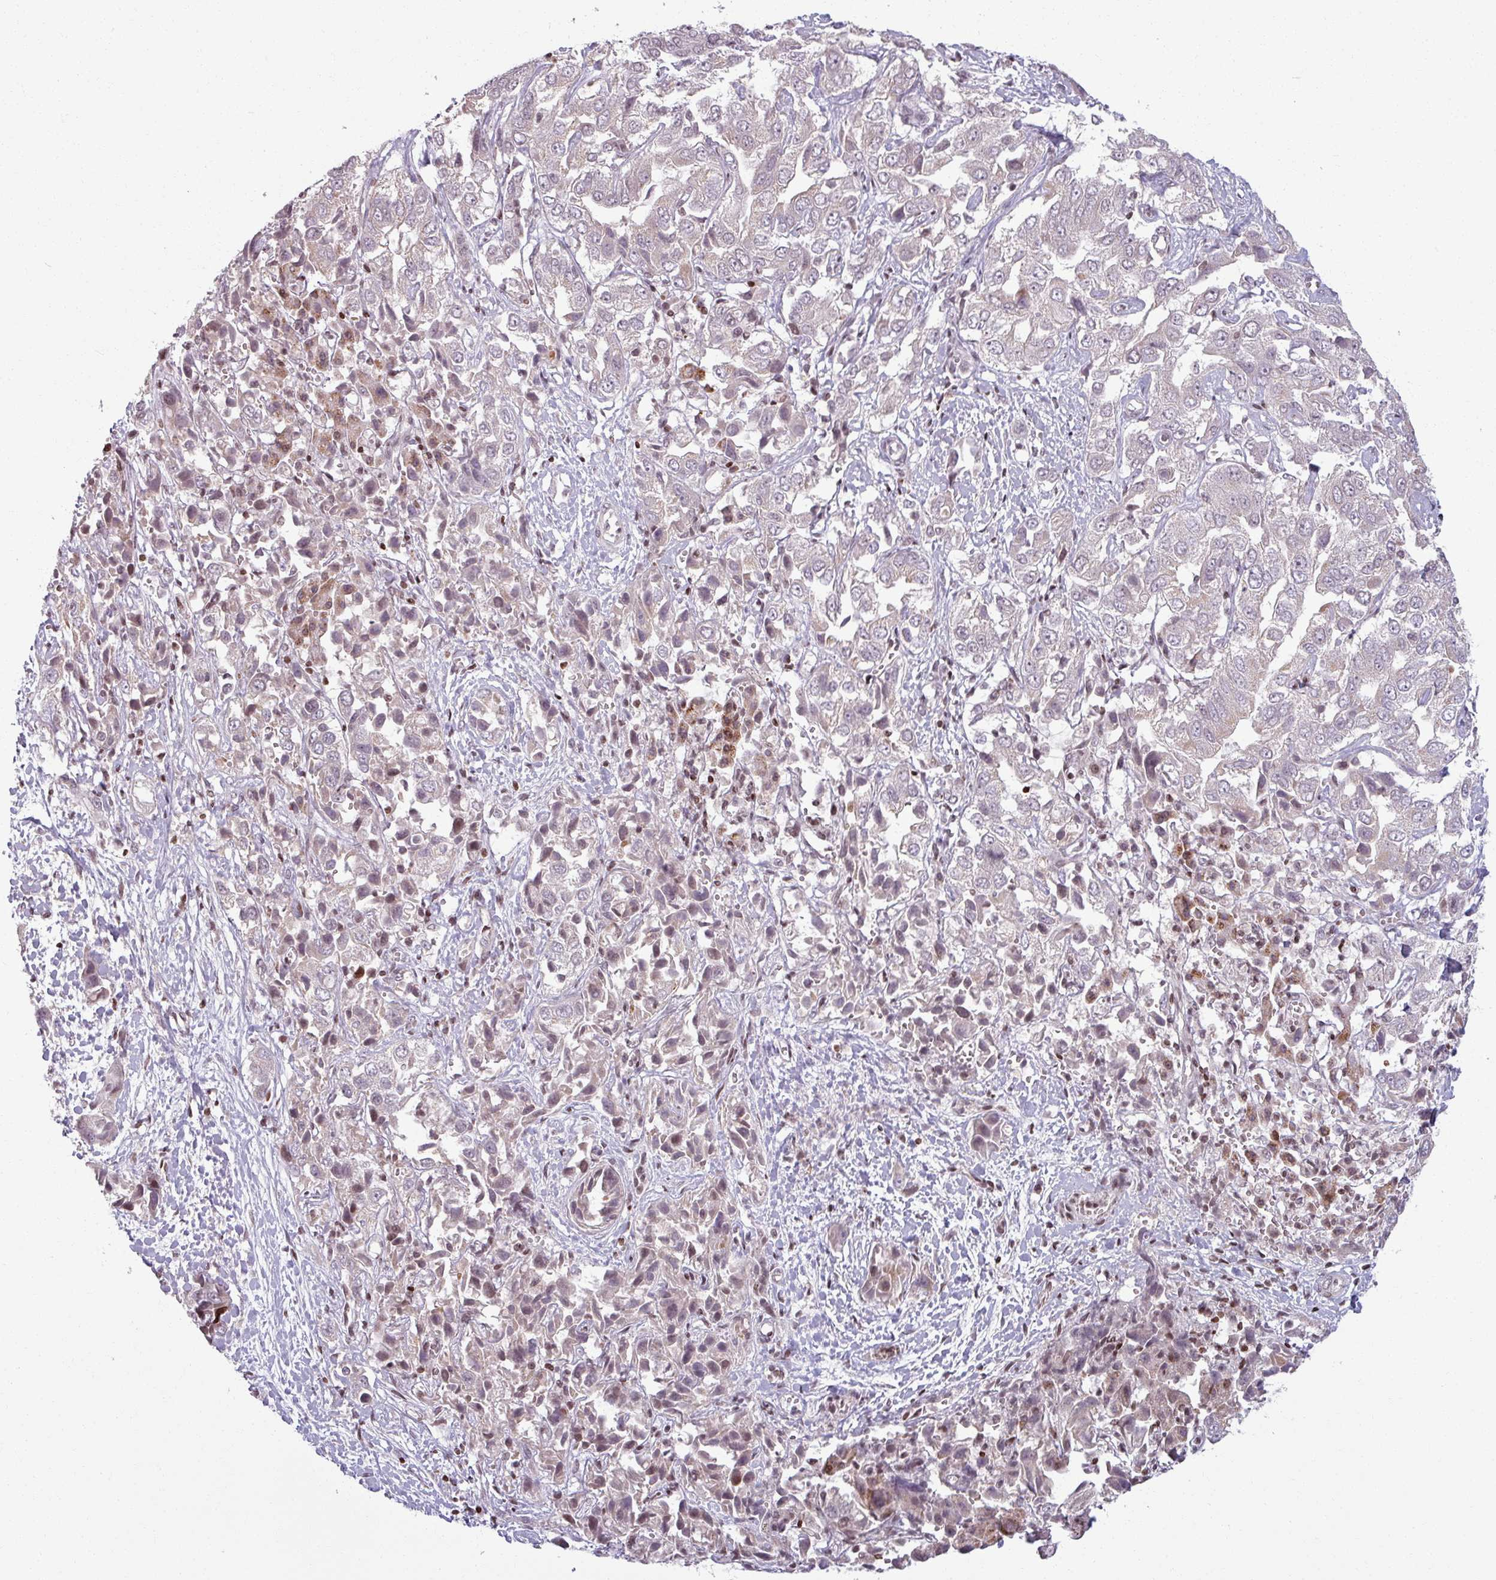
{"staining": {"intensity": "negative", "quantity": "none", "location": "none"}, "tissue": "liver cancer", "cell_type": "Tumor cells", "image_type": "cancer", "snomed": [{"axis": "morphology", "description": "Cholangiocarcinoma"}, {"axis": "topography", "description": "Liver"}], "caption": "Immunohistochemistry of liver cholangiocarcinoma displays no staining in tumor cells.", "gene": "NCOR1", "patient": {"sex": "female", "age": 52}}